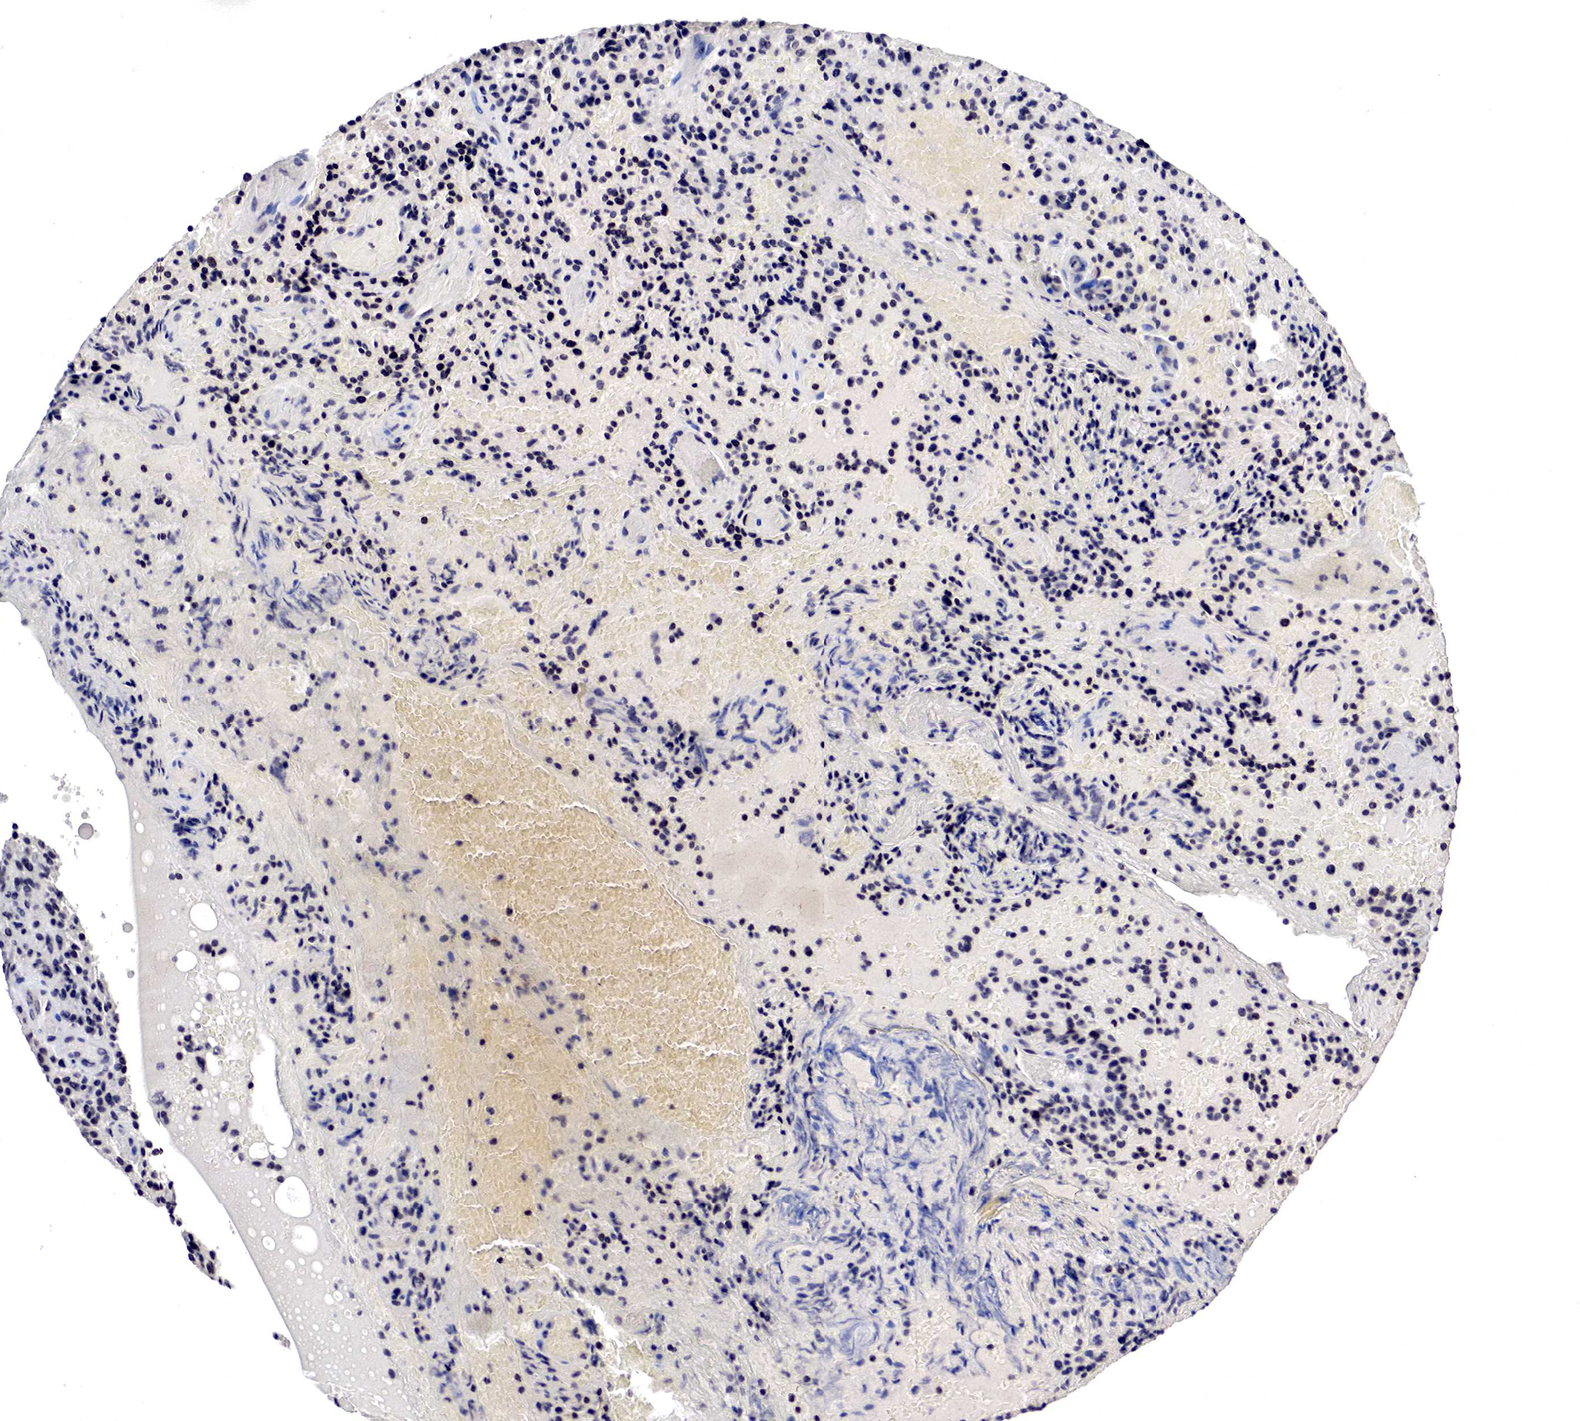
{"staining": {"intensity": "negative", "quantity": "none", "location": "none"}, "tissue": "glioma", "cell_type": "Tumor cells", "image_type": "cancer", "snomed": [{"axis": "morphology", "description": "Glioma, malignant, High grade"}, {"axis": "topography", "description": "Brain"}], "caption": "A histopathology image of glioma stained for a protein exhibits no brown staining in tumor cells. (Stains: DAB (3,3'-diaminobenzidine) immunohistochemistry with hematoxylin counter stain, Microscopy: brightfield microscopy at high magnification).", "gene": "DACH2", "patient": {"sex": "female", "age": 13}}